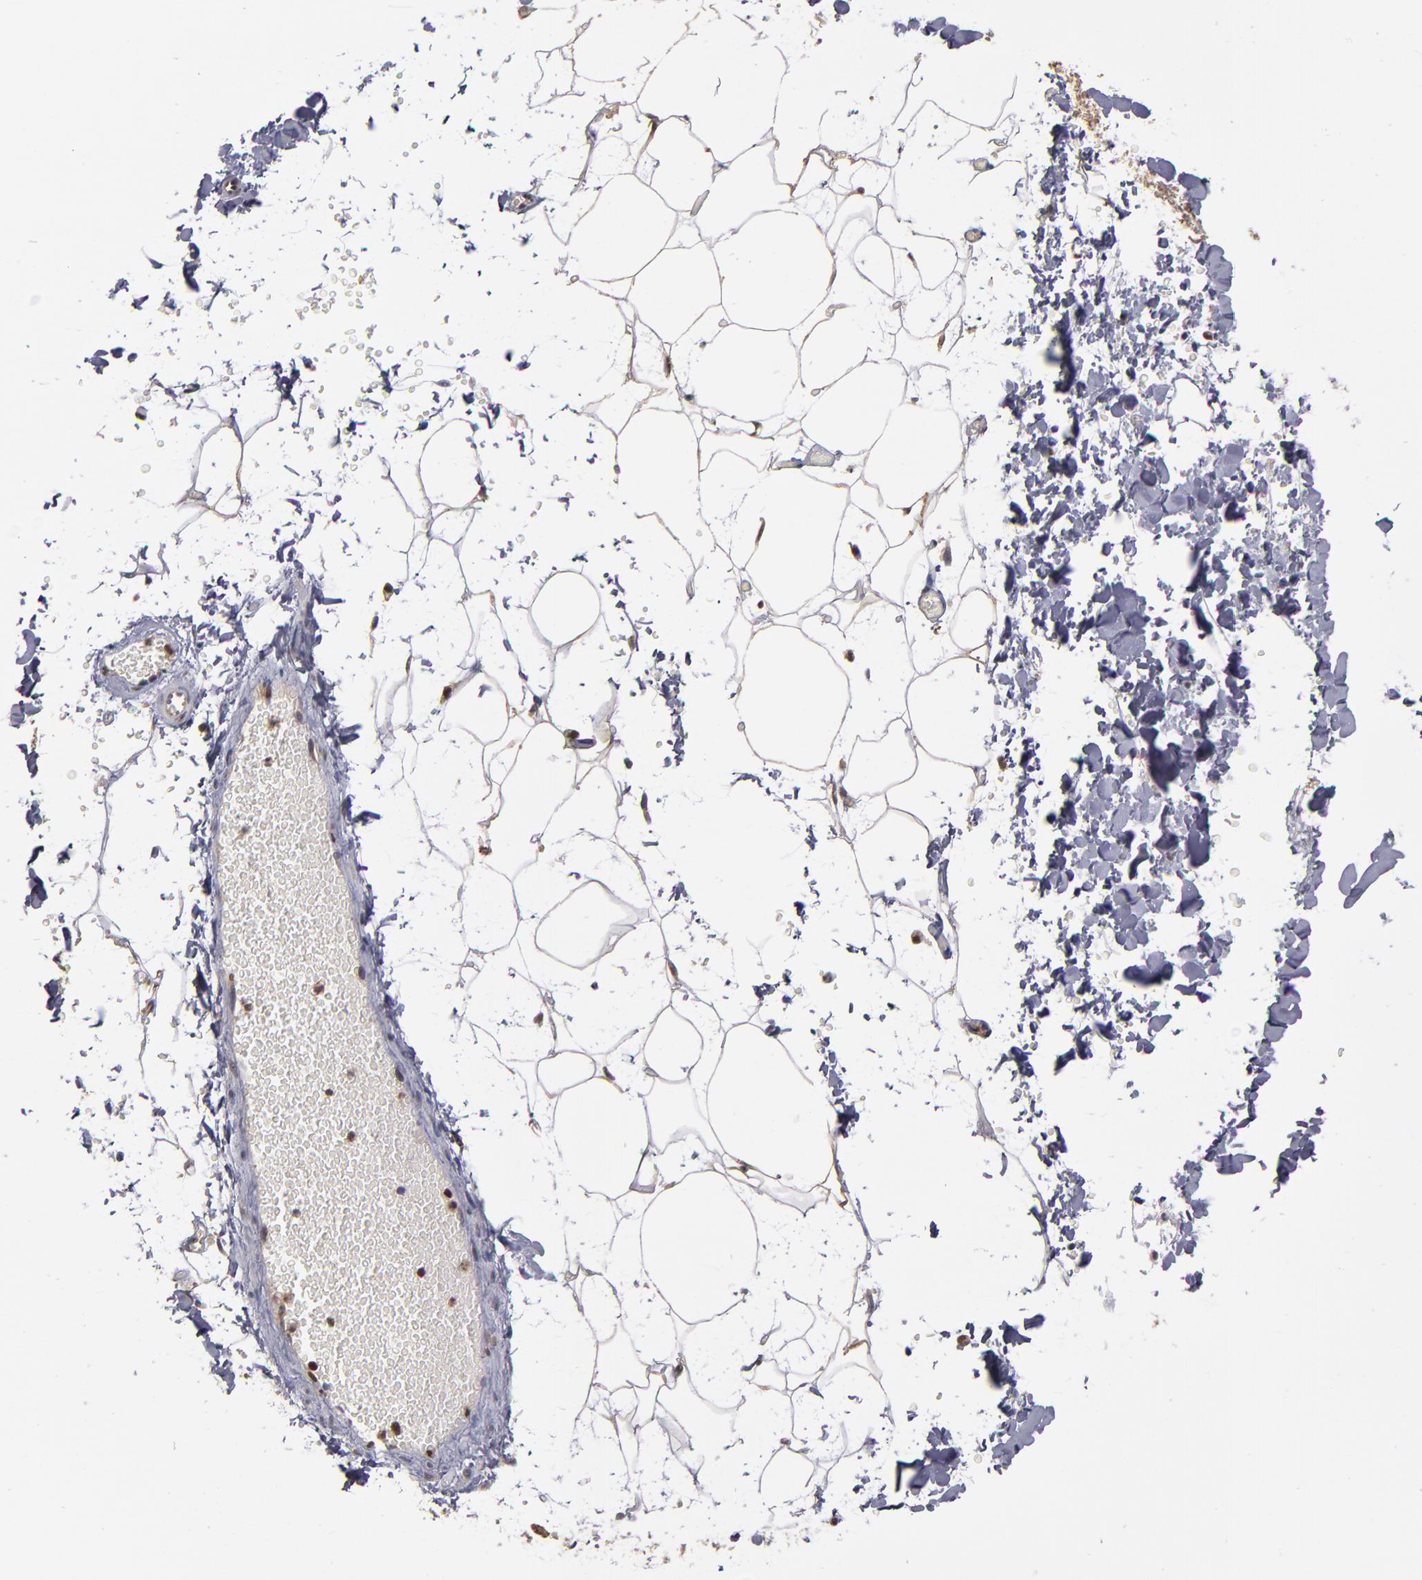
{"staining": {"intensity": "moderate", "quantity": ">75%", "location": "cytoplasmic/membranous,nuclear"}, "tissue": "adipose tissue", "cell_type": "Adipocytes", "image_type": "normal", "snomed": [{"axis": "morphology", "description": "Normal tissue, NOS"}, {"axis": "topography", "description": "Soft tissue"}], "caption": "About >75% of adipocytes in benign human adipose tissue show moderate cytoplasmic/membranous,nuclear protein staining as visualized by brown immunohistochemical staining.", "gene": "KDM6A", "patient": {"sex": "male", "age": 72}}